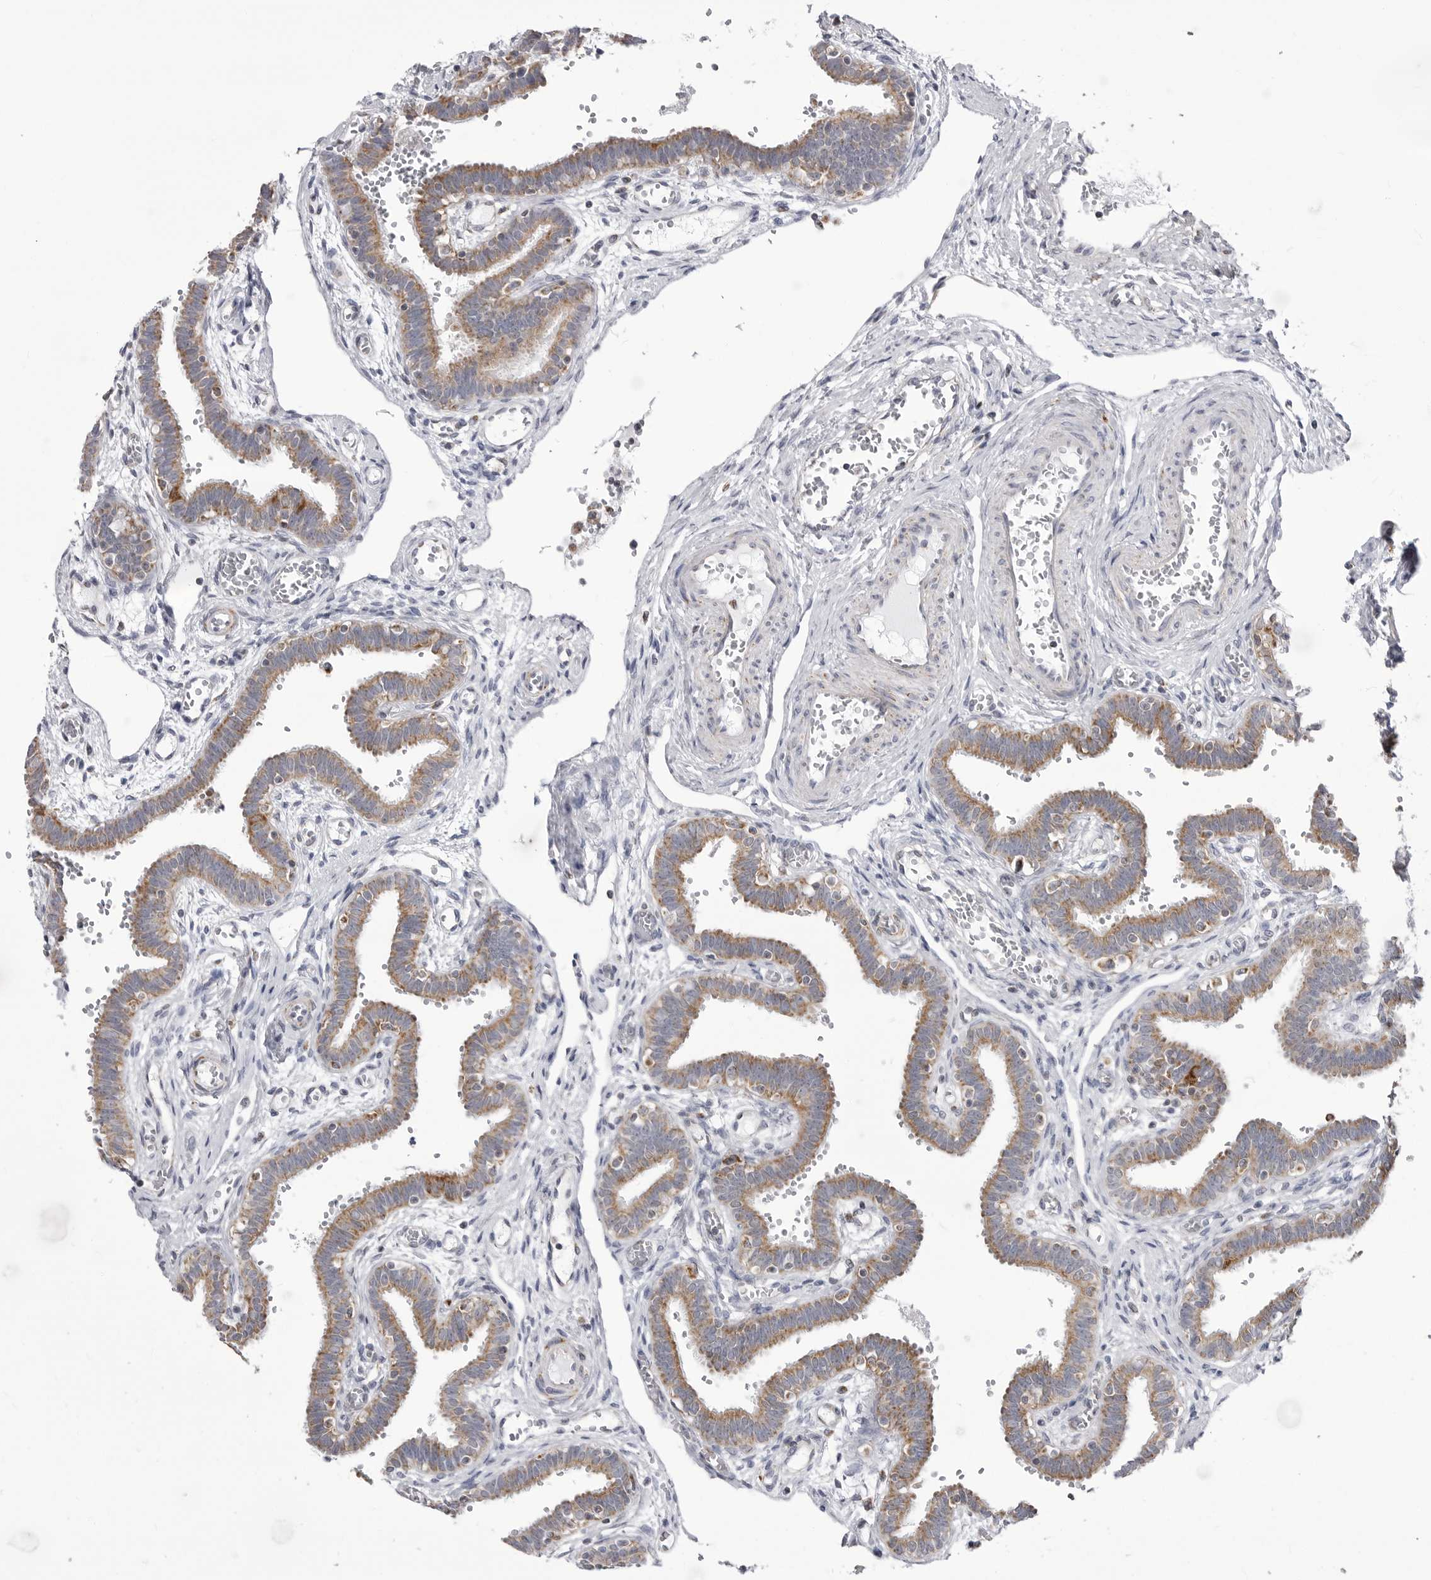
{"staining": {"intensity": "moderate", "quantity": ">75%", "location": "cytoplasmic/membranous"}, "tissue": "fallopian tube", "cell_type": "Glandular cells", "image_type": "normal", "snomed": [{"axis": "morphology", "description": "Normal tissue, NOS"}, {"axis": "topography", "description": "Fallopian tube"}, {"axis": "topography", "description": "Placenta"}], "caption": "Immunohistochemical staining of benign fallopian tube reveals moderate cytoplasmic/membranous protein expression in about >75% of glandular cells.", "gene": "FH", "patient": {"sex": "female", "age": 32}}